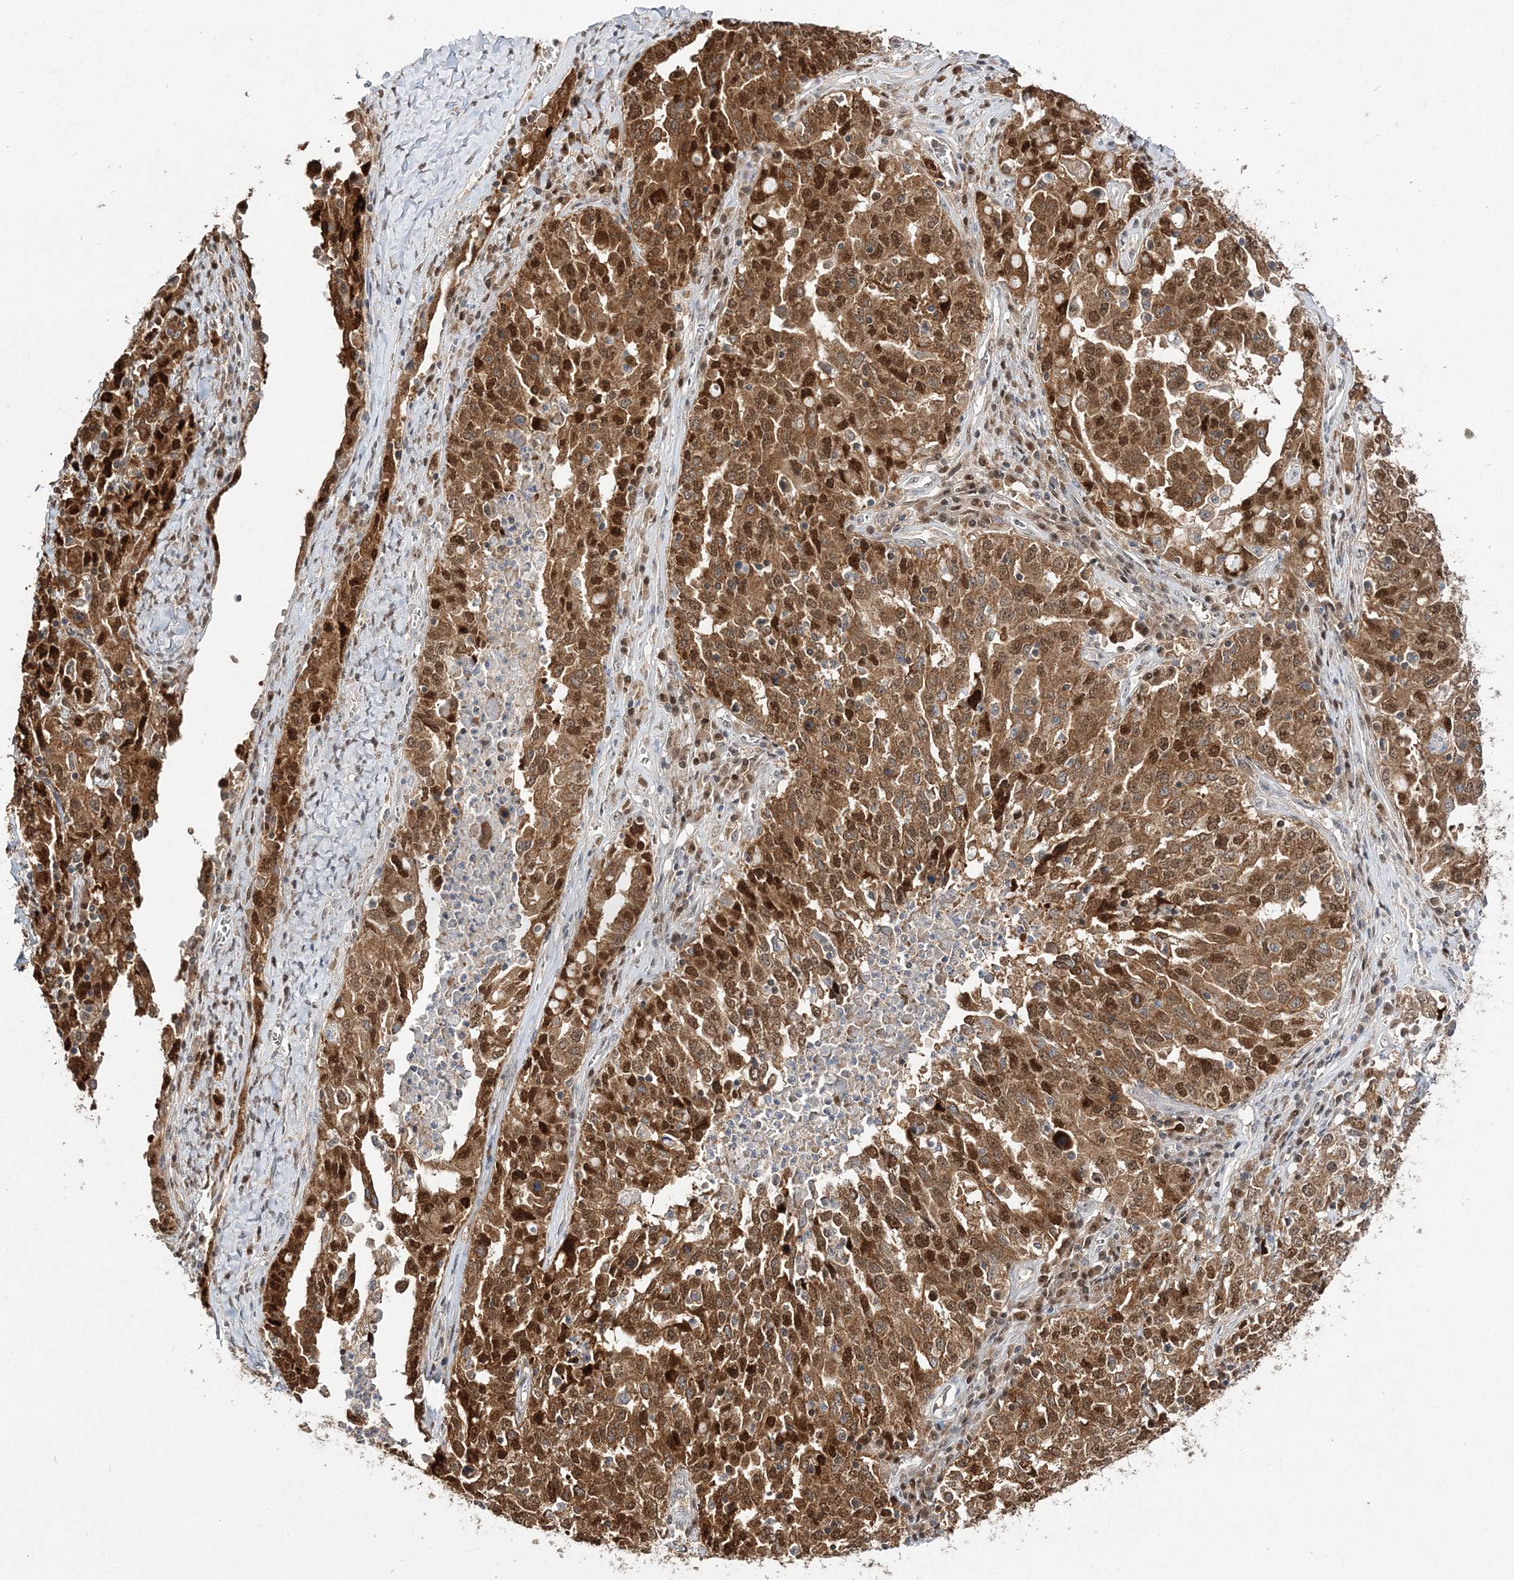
{"staining": {"intensity": "strong", "quantity": ">75%", "location": "cytoplasmic/membranous,nuclear"}, "tissue": "ovarian cancer", "cell_type": "Tumor cells", "image_type": "cancer", "snomed": [{"axis": "morphology", "description": "Carcinoma, endometroid"}, {"axis": "topography", "description": "Ovary"}], "caption": "Protein staining displays strong cytoplasmic/membranous and nuclear expression in about >75% of tumor cells in ovarian cancer (endometroid carcinoma).", "gene": "NIF3L1", "patient": {"sex": "female", "age": 62}}